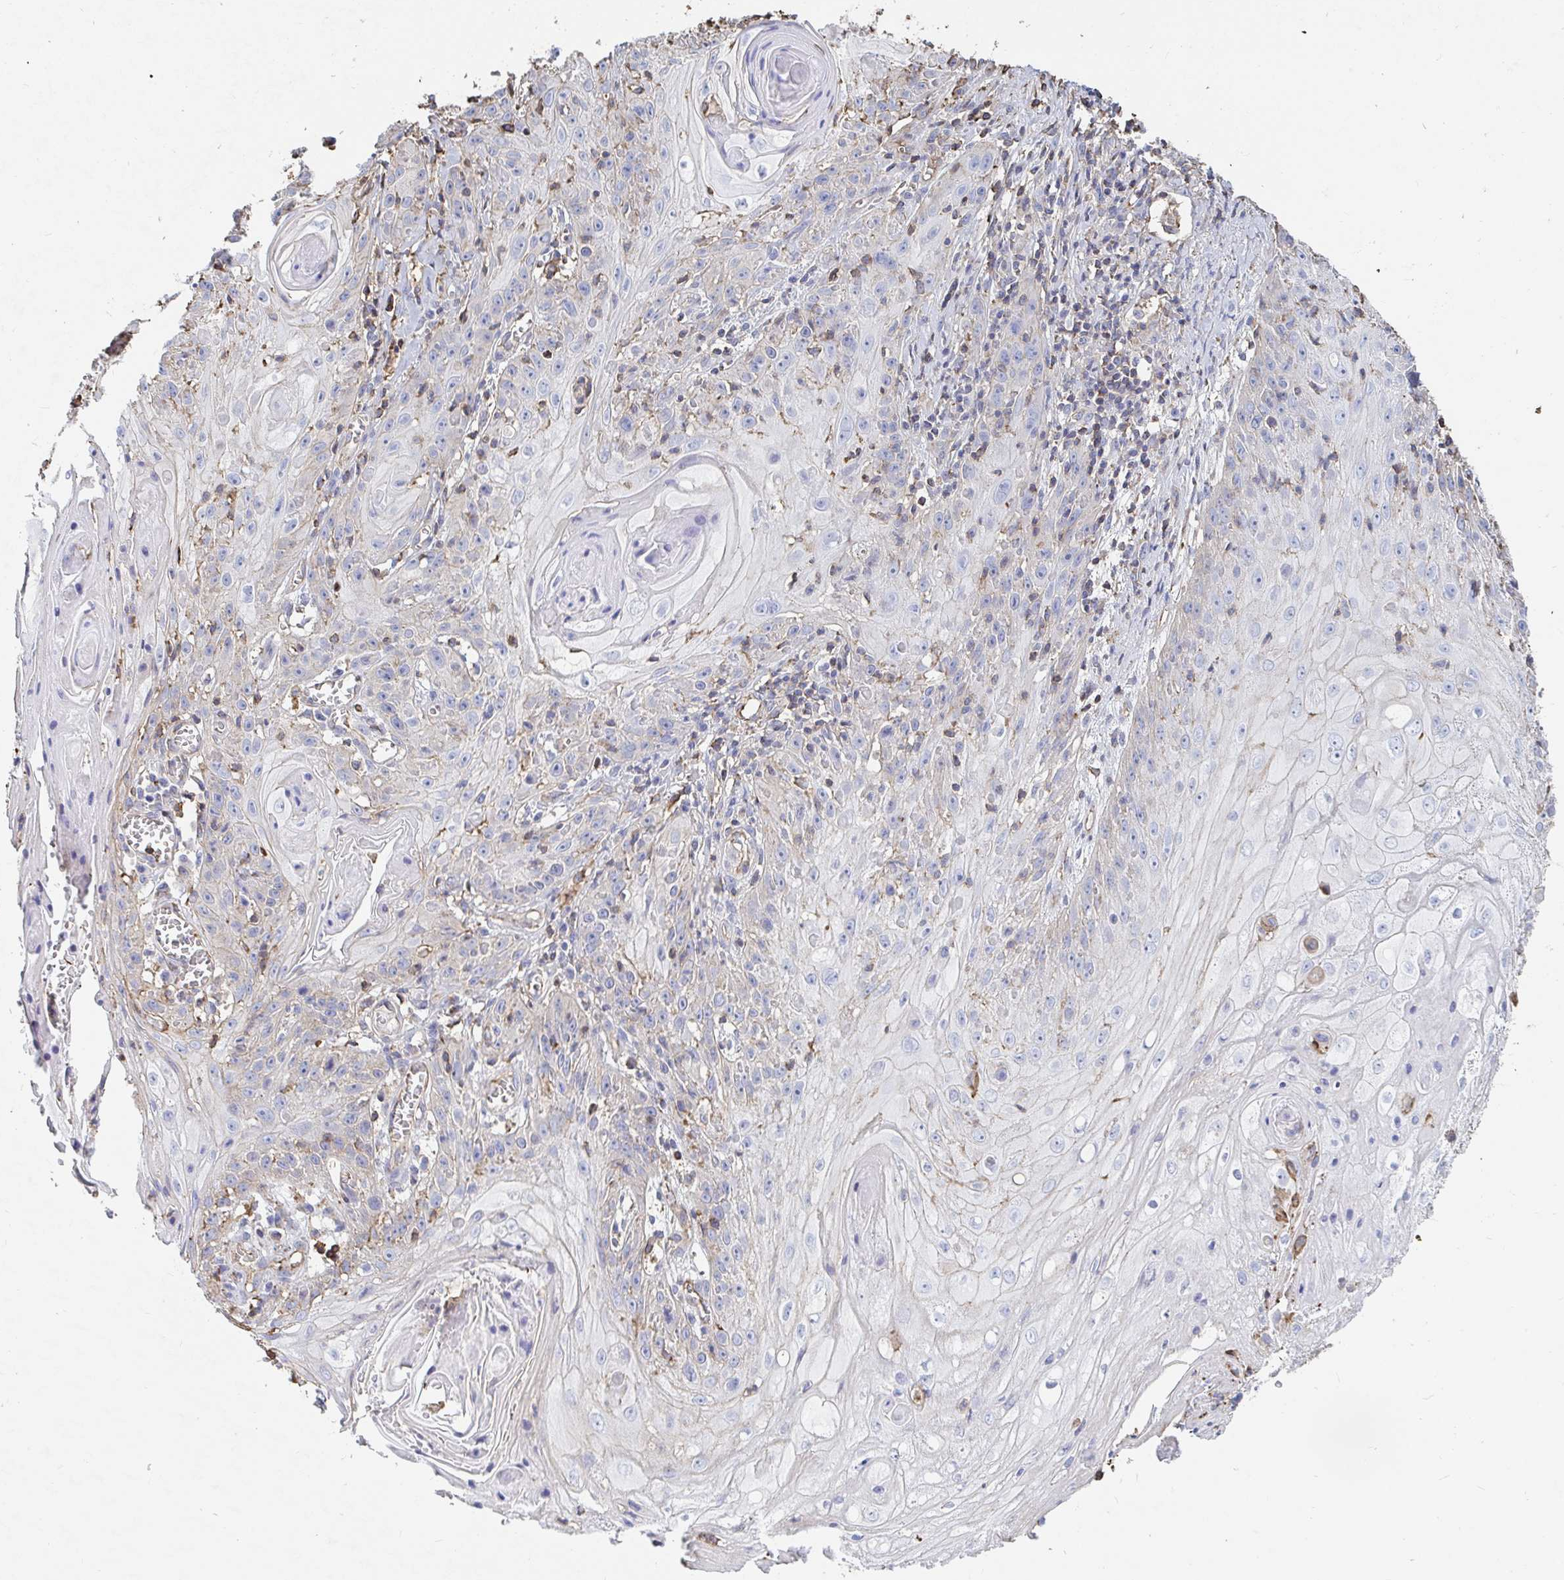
{"staining": {"intensity": "weak", "quantity": "<25%", "location": "cytoplasmic/membranous"}, "tissue": "skin cancer", "cell_type": "Tumor cells", "image_type": "cancer", "snomed": [{"axis": "morphology", "description": "Squamous cell carcinoma, NOS"}, {"axis": "topography", "description": "Skin"}, {"axis": "topography", "description": "Vulva"}], "caption": "DAB (3,3'-diaminobenzidine) immunohistochemical staining of human skin squamous cell carcinoma demonstrates no significant expression in tumor cells. The staining was performed using DAB (3,3'-diaminobenzidine) to visualize the protein expression in brown, while the nuclei were stained in blue with hematoxylin (Magnification: 20x).", "gene": "PTPN14", "patient": {"sex": "female", "age": 76}}